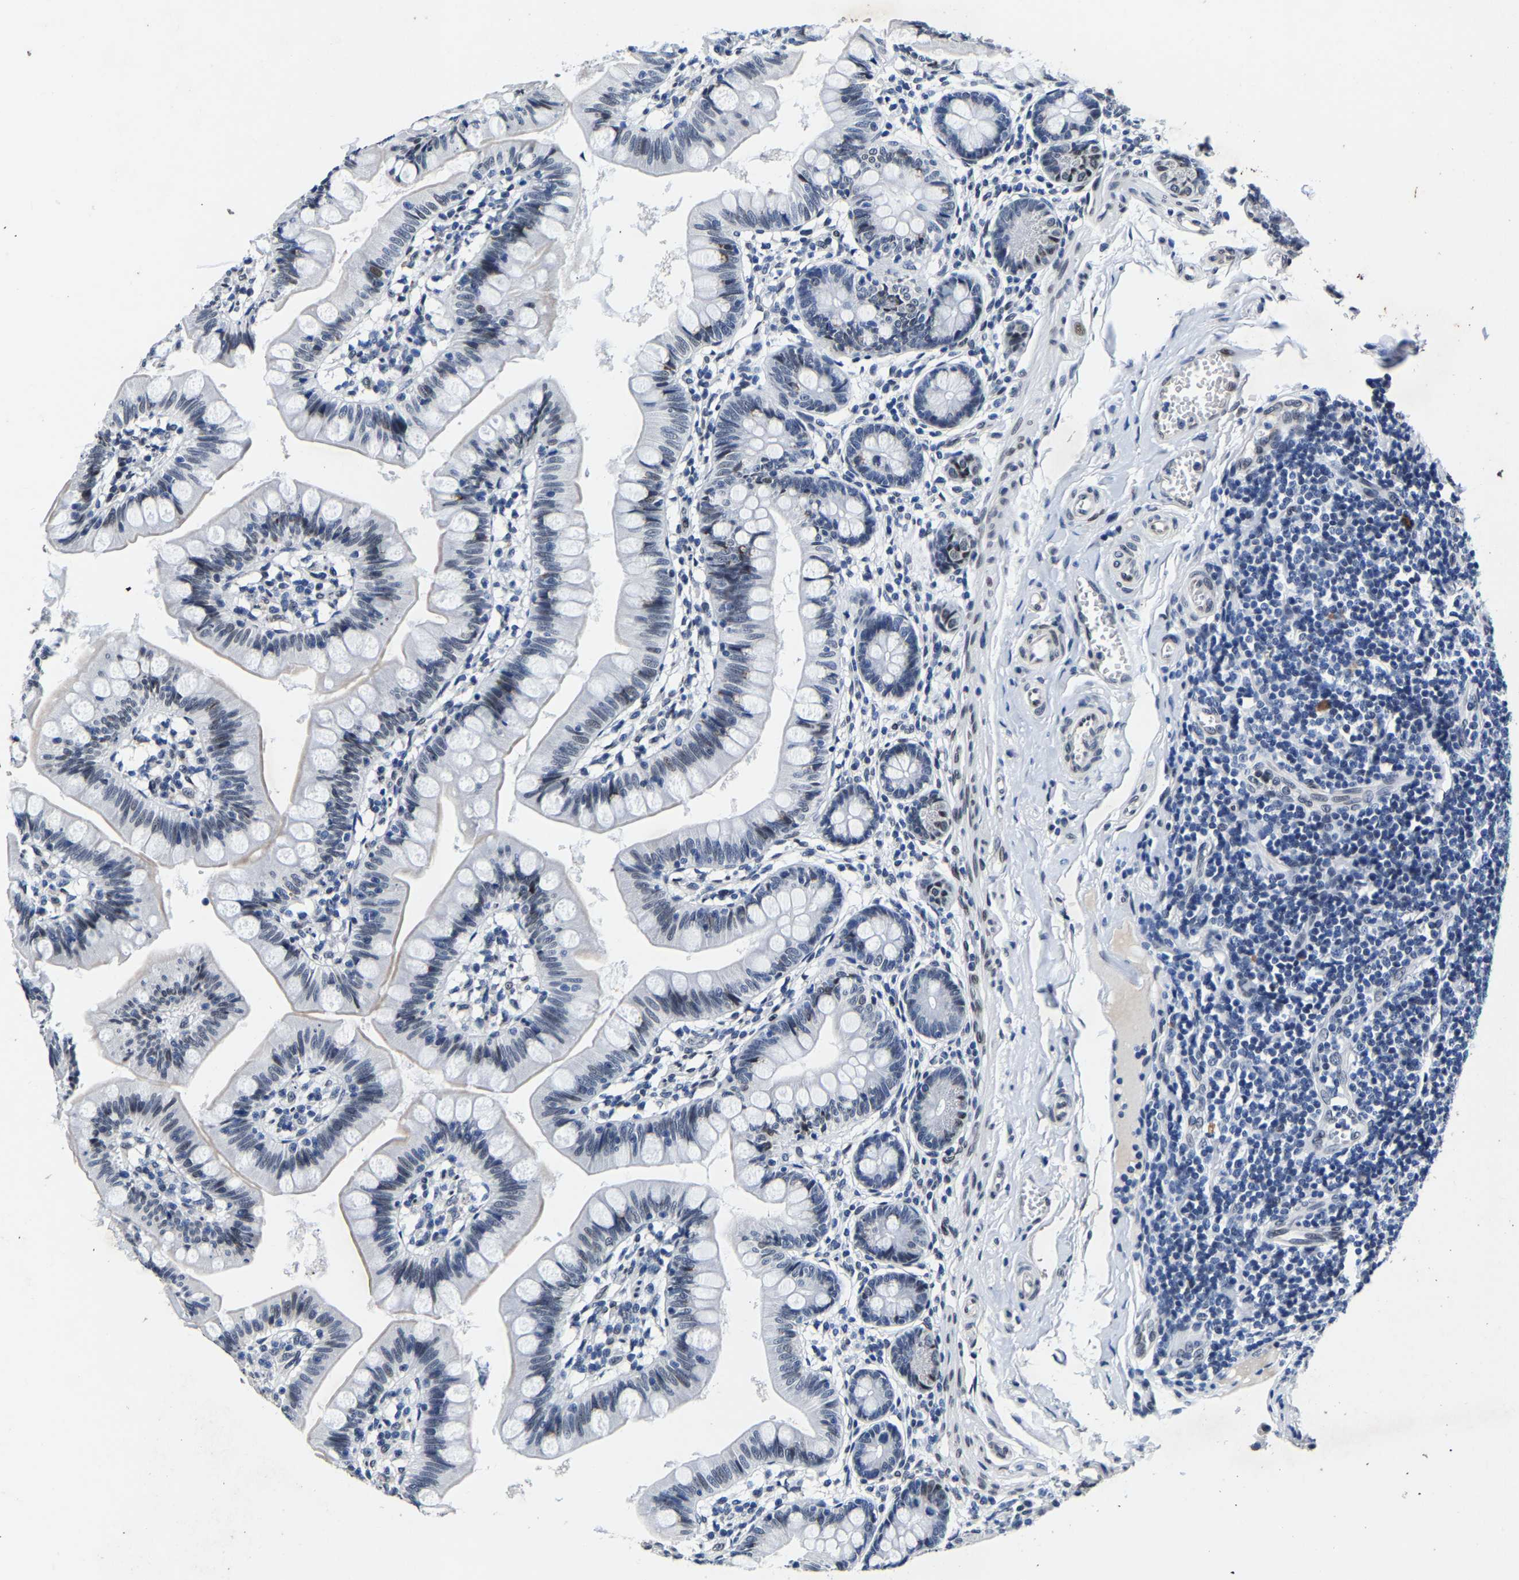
{"staining": {"intensity": "moderate", "quantity": "<25%", "location": "nuclear"}, "tissue": "small intestine", "cell_type": "Glandular cells", "image_type": "normal", "snomed": [{"axis": "morphology", "description": "Normal tissue, NOS"}, {"axis": "topography", "description": "Small intestine"}], "caption": "This is an image of immunohistochemistry (IHC) staining of benign small intestine, which shows moderate positivity in the nuclear of glandular cells.", "gene": "UBN2", "patient": {"sex": "male", "age": 7}}